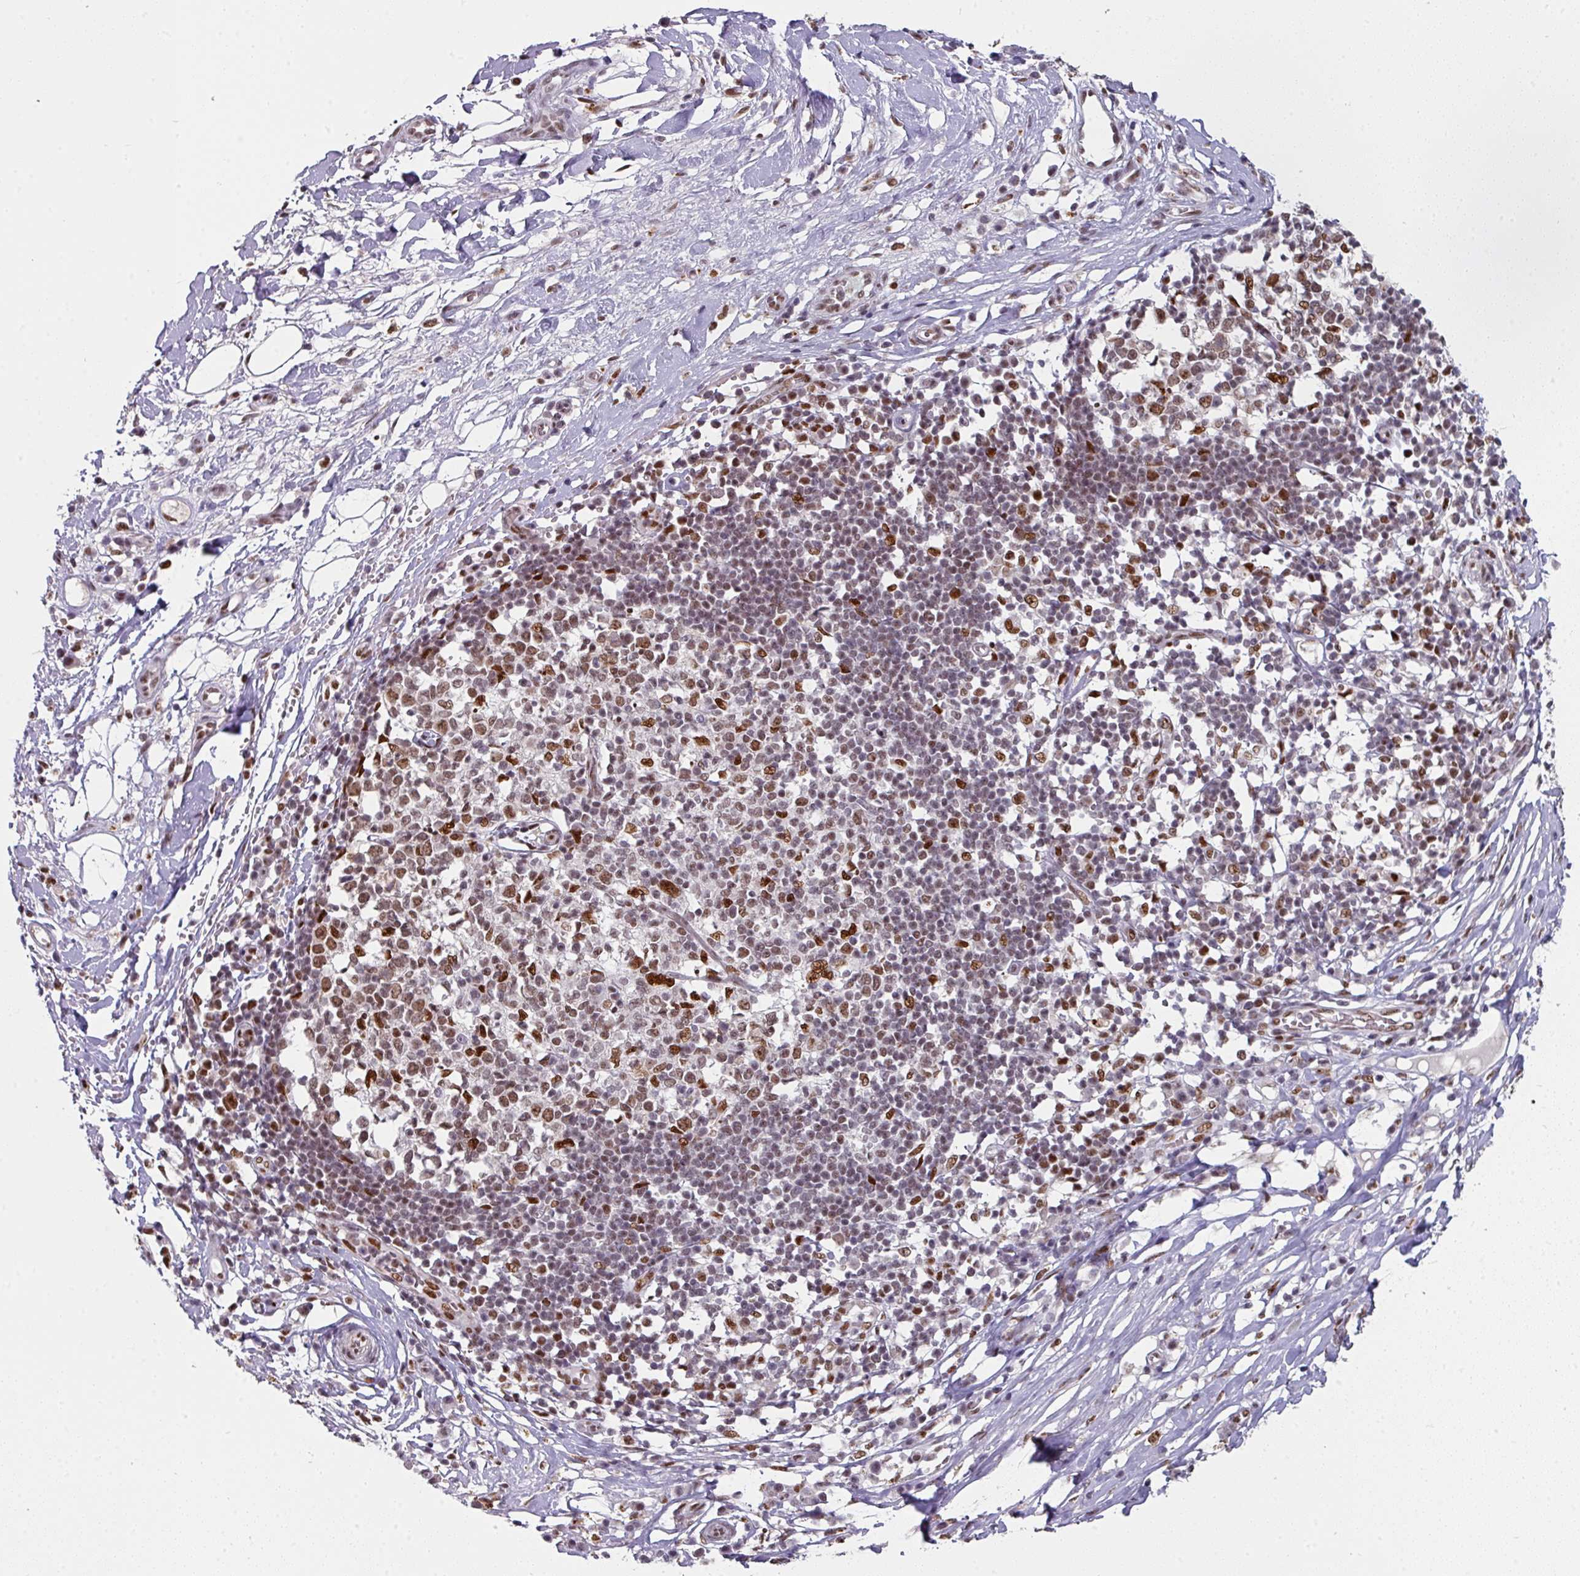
{"staining": {"intensity": "moderate", "quantity": ">75%", "location": "nuclear"}, "tissue": "melanoma", "cell_type": "Tumor cells", "image_type": "cancer", "snomed": [{"axis": "morphology", "description": "Malignant melanoma, NOS"}, {"axis": "topography", "description": "Skin"}], "caption": "A micrograph of human melanoma stained for a protein exhibits moderate nuclear brown staining in tumor cells.", "gene": "RAD50", "patient": {"sex": "male", "age": 66}}